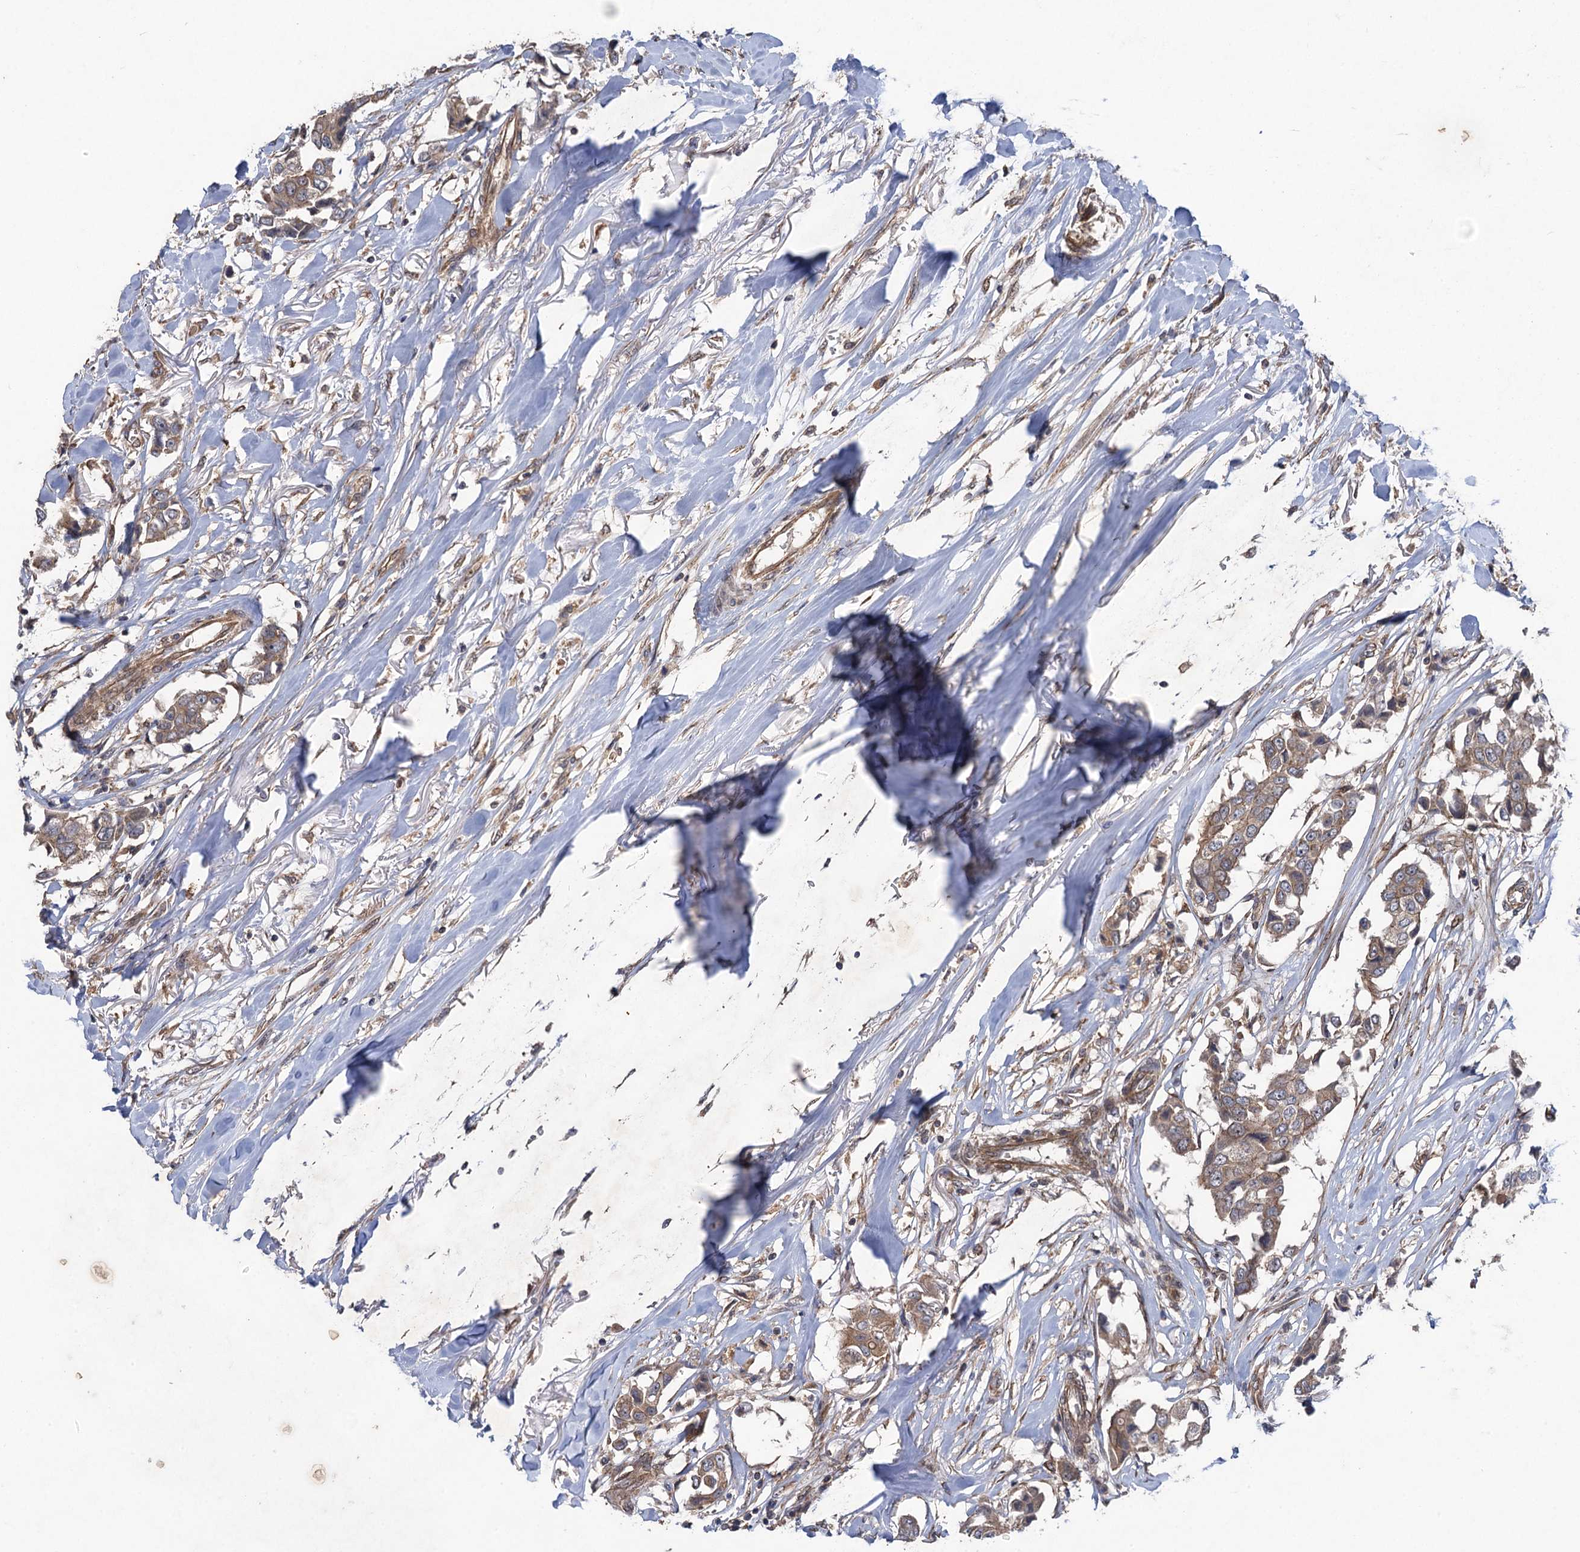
{"staining": {"intensity": "weak", "quantity": ">75%", "location": "cytoplasmic/membranous"}, "tissue": "breast cancer", "cell_type": "Tumor cells", "image_type": "cancer", "snomed": [{"axis": "morphology", "description": "Duct carcinoma"}, {"axis": "topography", "description": "Breast"}], "caption": "Breast cancer (invasive ductal carcinoma) stained with DAB (3,3'-diaminobenzidine) IHC demonstrates low levels of weak cytoplasmic/membranous staining in approximately >75% of tumor cells.", "gene": "HAUS1", "patient": {"sex": "female", "age": 80}}